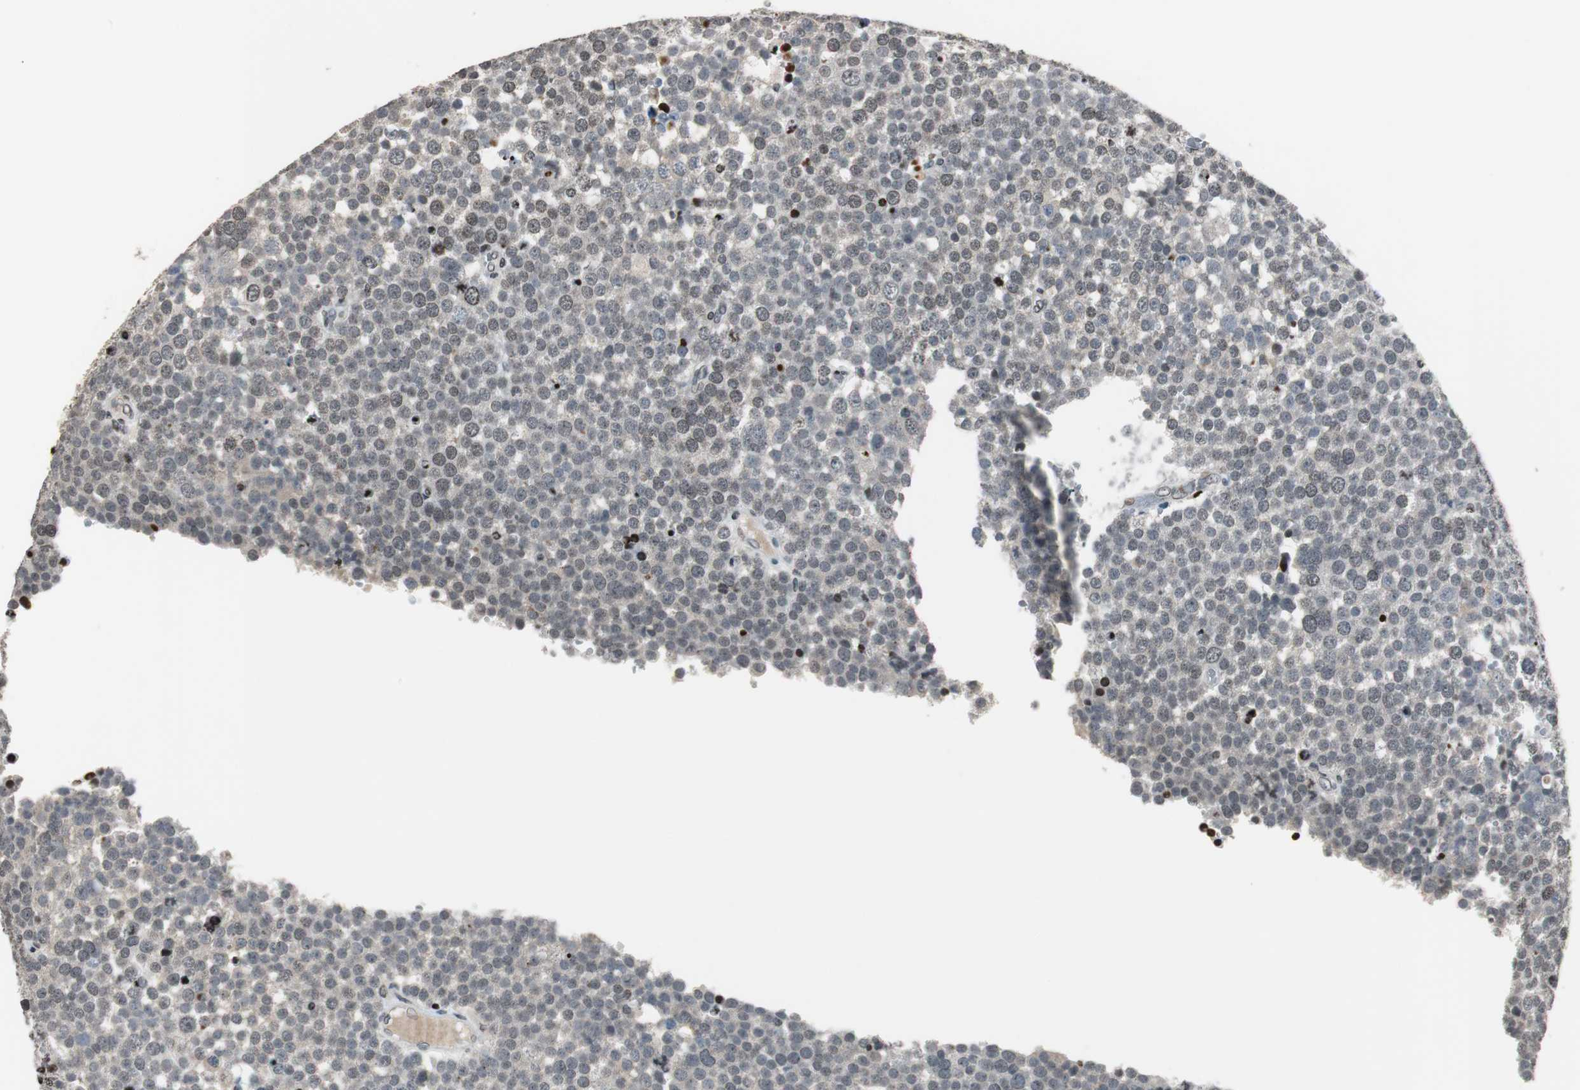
{"staining": {"intensity": "weak", "quantity": "<25%", "location": "nuclear"}, "tissue": "testis cancer", "cell_type": "Tumor cells", "image_type": "cancer", "snomed": [{"axis": "morphology", "description": "Seminoma, NOS"}, {"axis": "topography", "description": "Testis"}], "caption": "Immunohistochemical staining of testis cancer exhibits no significant positivity in tumor cells. (IHC, brightfield microscopy, high magnification).", "gene": "PAXIP1", "patient": {"sex": "male", "age": 71}}